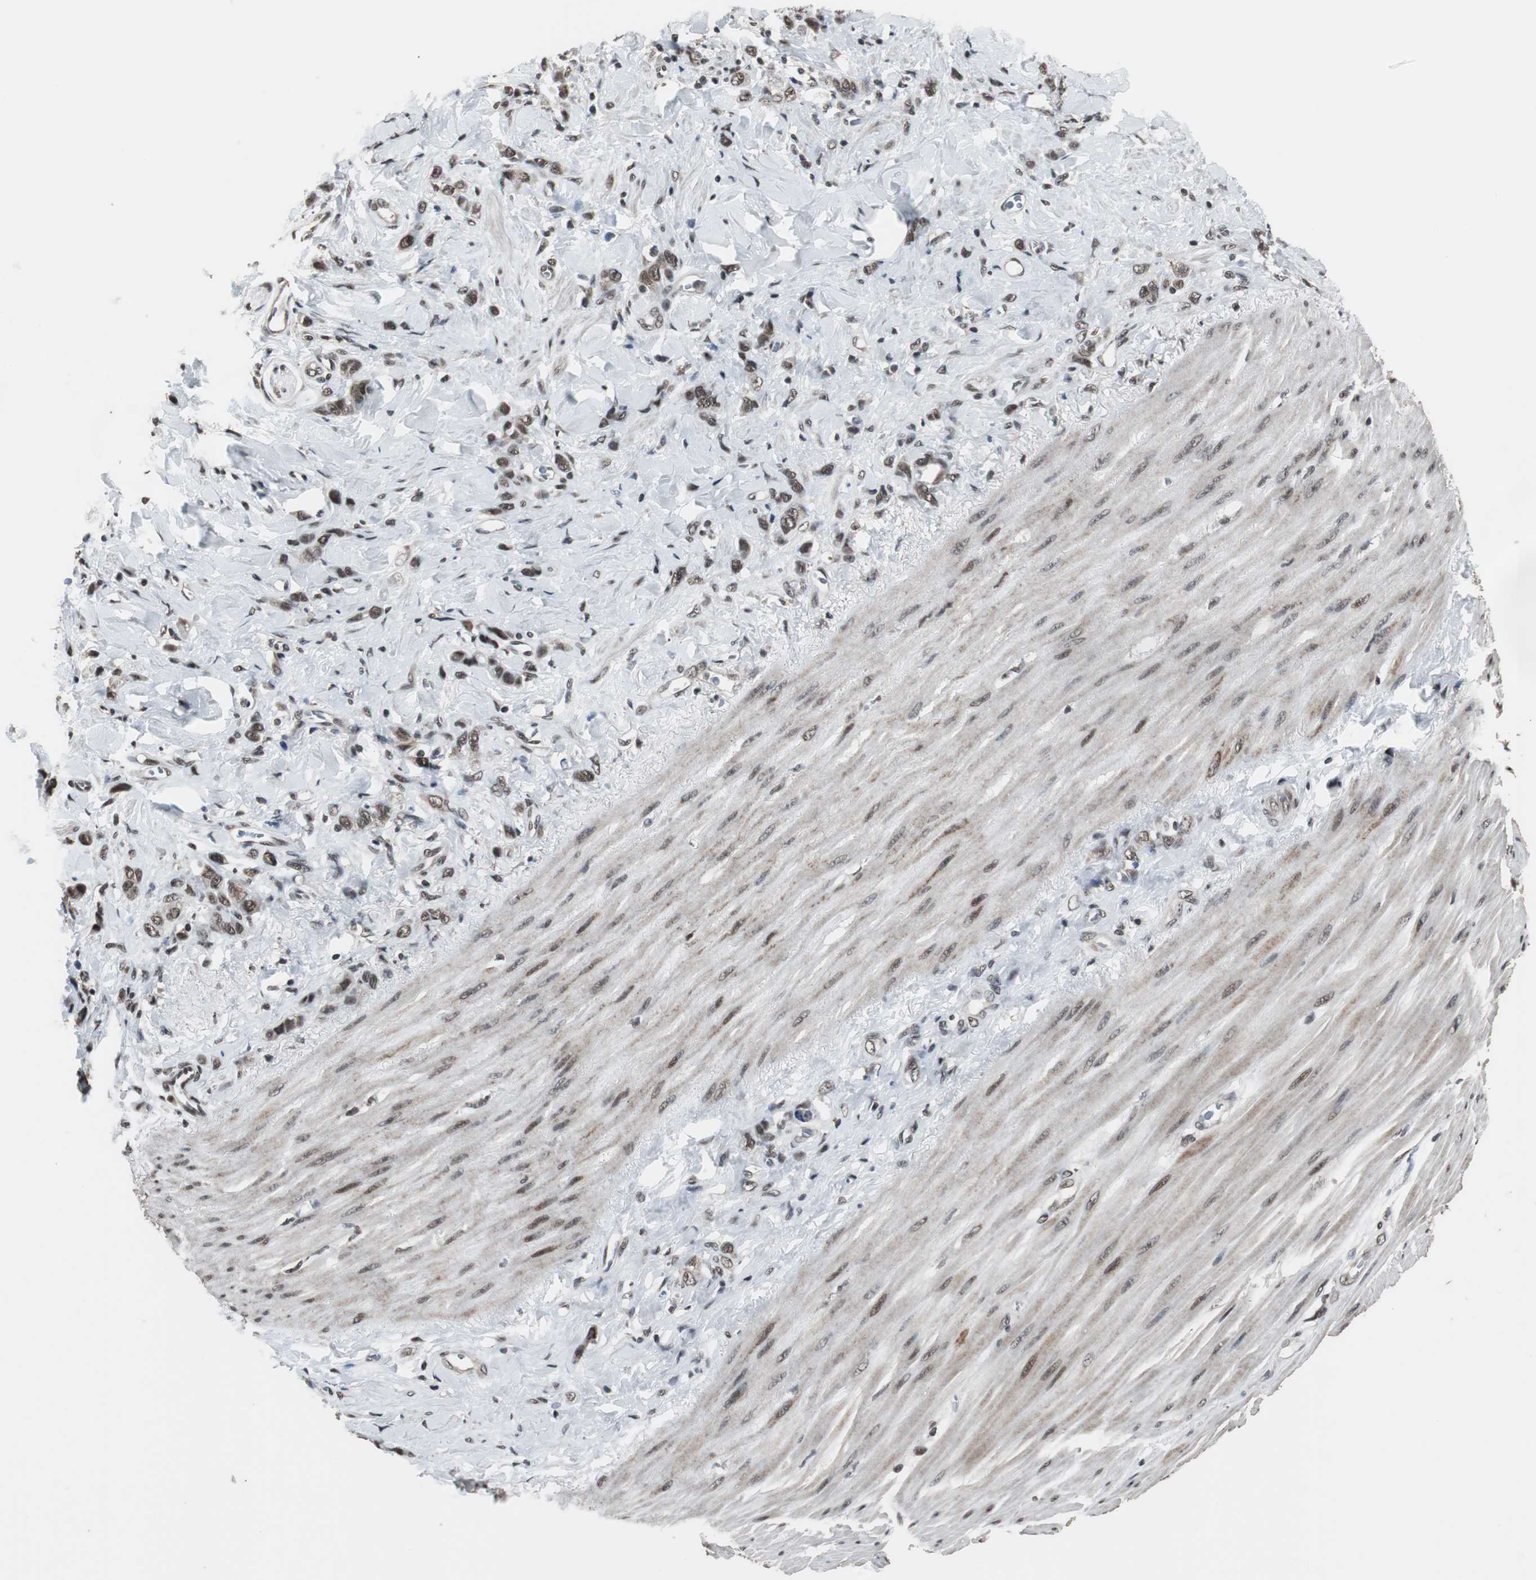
{"staining": {"intensity": "strong", "quantity": ">75%", "location": "nuclear"}, "tissue": "stomach cancer", "cell_type": "Tumor cells", "image_type": "cancer", "snomed": [{"axis": "morphology", "description": "Normal tissue, NOS"}, {"axis": "morphology", "description": "Adenocarcinoma, NOS"}, {"axis": "topography", "description": "Stomach"}], "caption": "Stomach cancer stained with a protein marker shows strong staining in tumor cells.", "gene": "CDK9", "patient": {"sex": "male", "age": 82}}